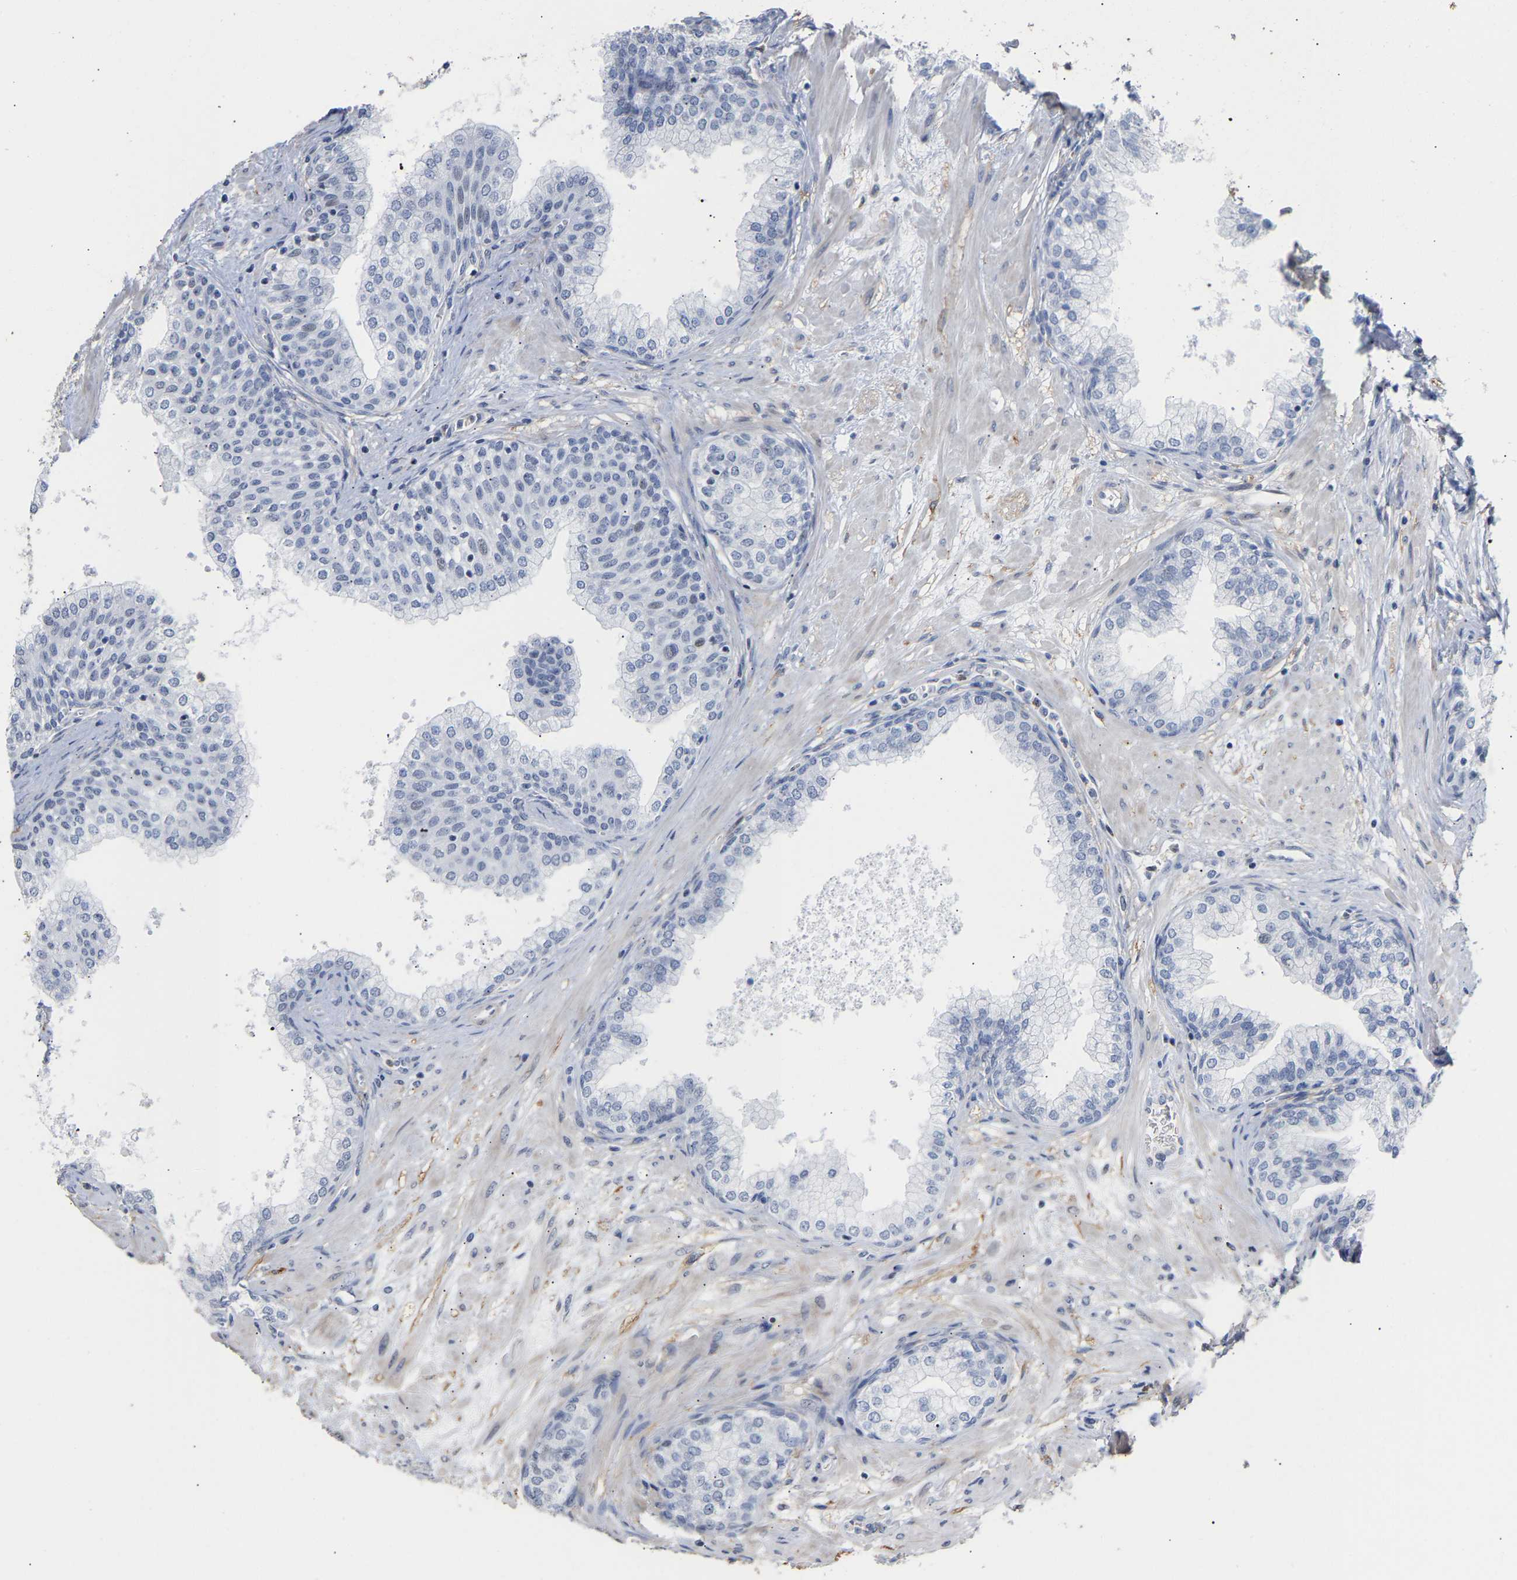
{"staining": {"intensity": "weak", "quantity": "<25%", "location": "nuclear"}, "tissue": "prostate", "cell_type": "Glandular cells", "image_type": "normal", "snomed": [{"axis": "morphology", "description": "Normal tissue, NOS"}, {"axis": "morphology", "description": "Urothelial carcinoma, Low grade"}, {"axis": "topography", "description": "Urinary bladder"}, {"axis": "topography", "description": "Prostate"}], "caption": "Immunohistochemistry (IHC) photomicrograph of benign prostate stained for a protein (brown), which reveals no expression in glandular cells. (DAB immunohistochemistry, high magnification).", "gene": "AMPH", "patient": {"sex": "male", "age": 60}}